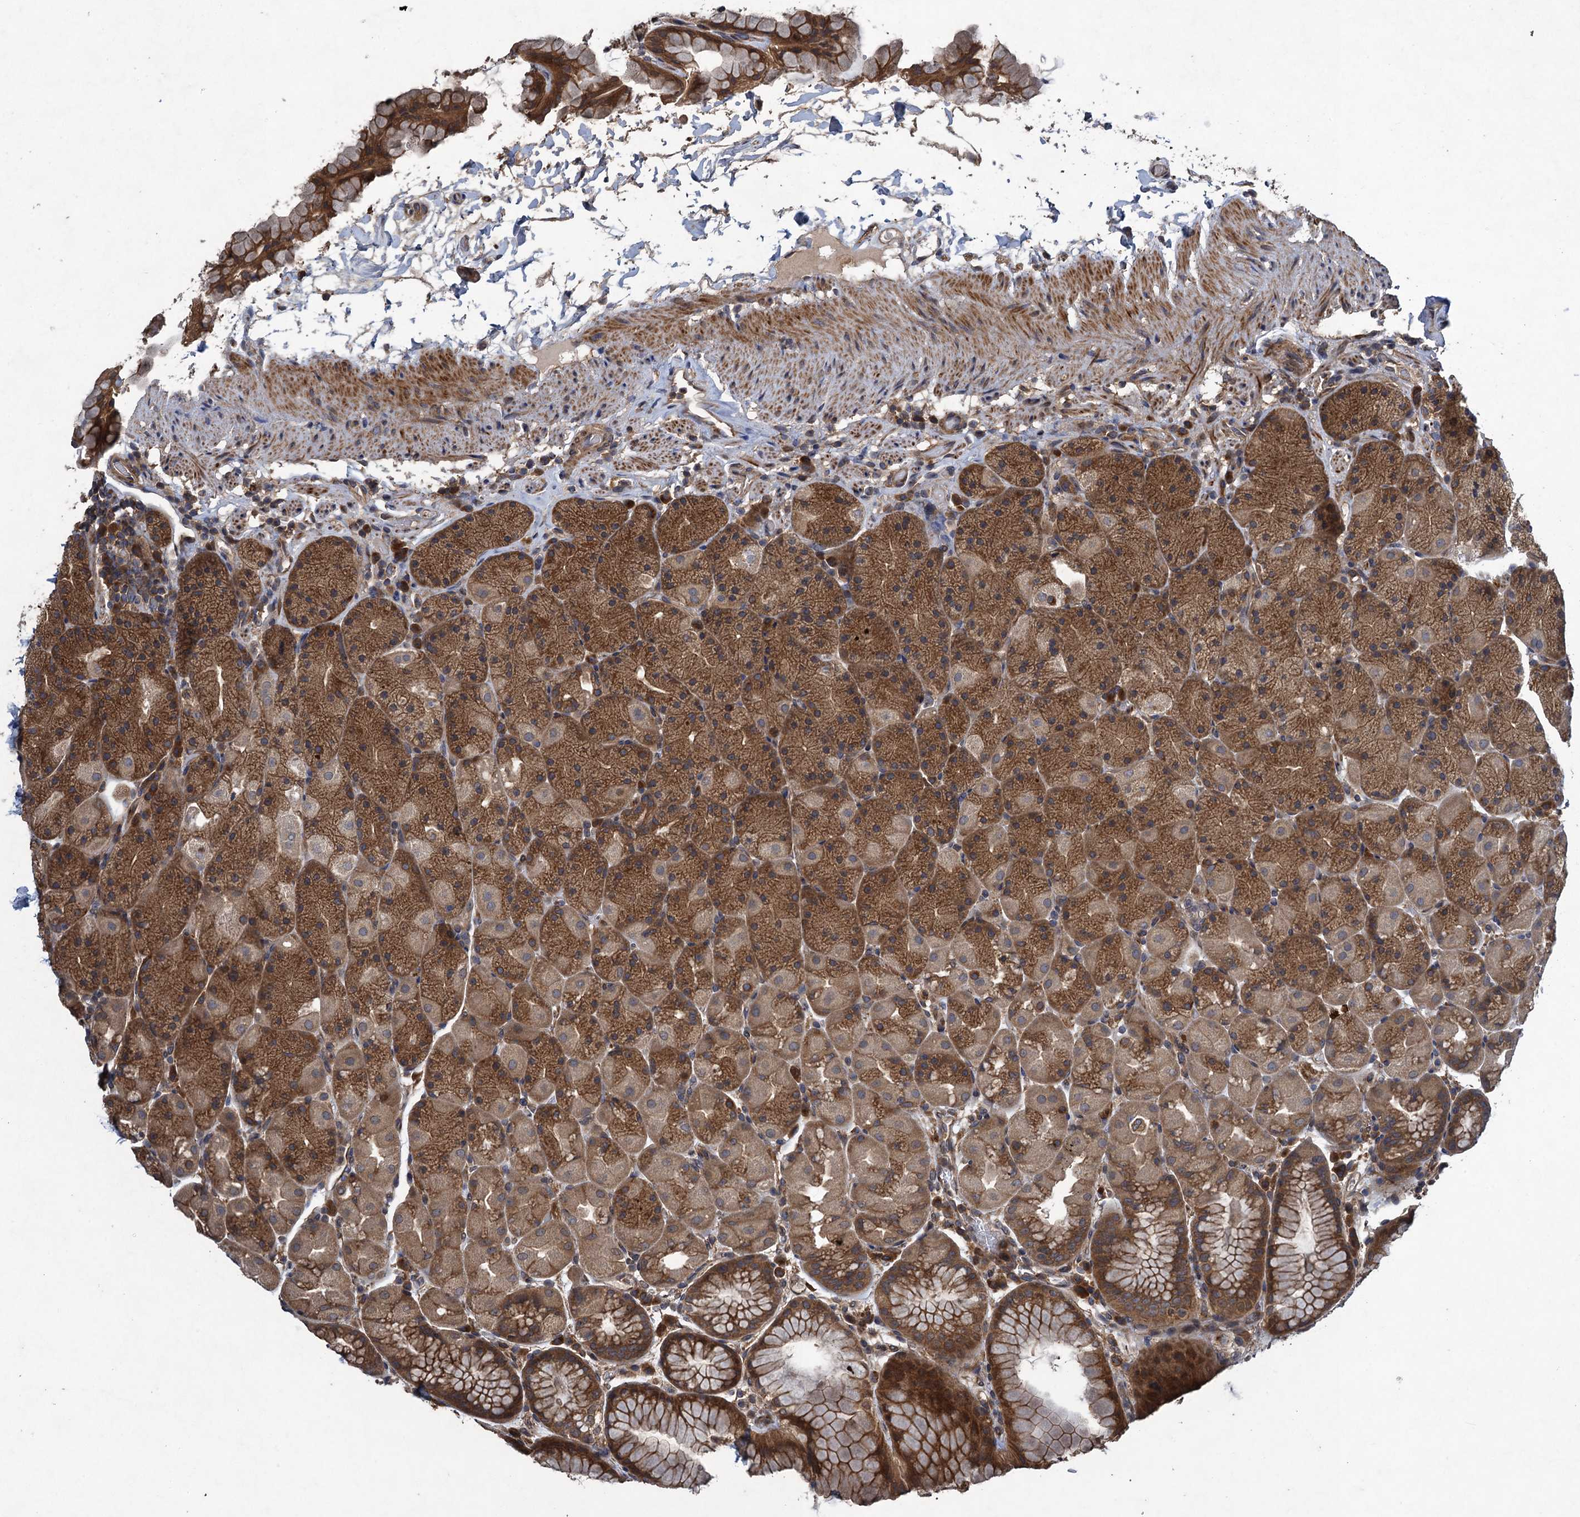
{"staining": {"intensity": "strong", "quantity": ">75%", "location": "cytoplasmic/membranous"}, "tissue": "stomach", "cell_type": "Glandular cells", "image_type": "normal", "snomed": [{"axis": "morphology", "description": "Normal tissue, NOS"}, {"axis": "topography", "description": "Stomach, upper"}, {"axis": "topography", "description": "Stomach, lower"}], "caption": "This histopathology image reveals benign stomach stained with IHC to label a protein in brown. The cytoplasmic/membranous of glandular cells show strong positivity for the protein. Nuclei are counter-stained blue.", "gene": "CNTN5", "patient": {"sex": "male", "age": 67}}